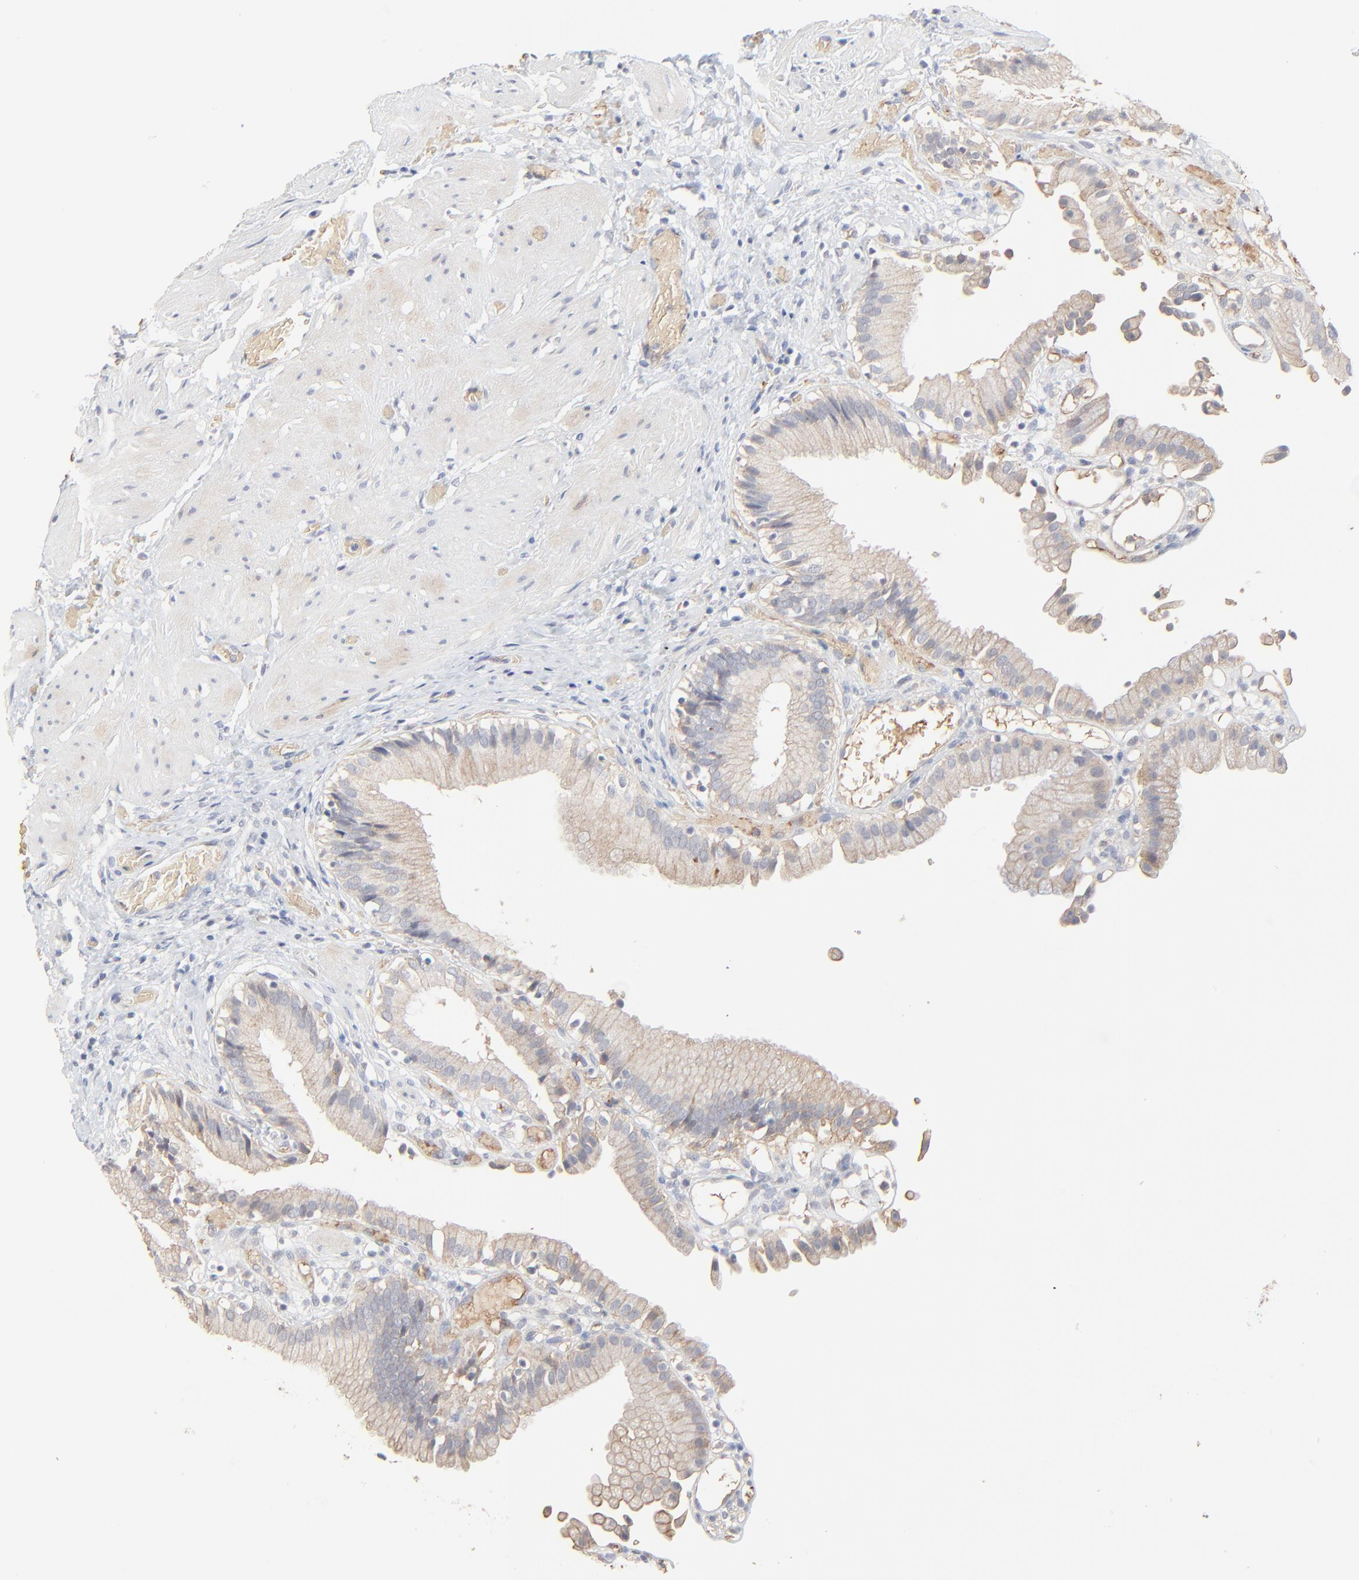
{"staining": {"intensity": "weak", "quantity": ">75%", "location": "cytoplasmic/membranous"}, "tissue": "gallbladder", "cell_type": "Glandular cells", "image_type": "normal", "snomed": [{"axis": "morphology", "description": "Normal tissue, NOS"}, {"axis": "topography", "description": "Gallbladder"}], "caption": "IHC image of normal gallbladder stained for a protein (brown), which demonstrates low levels of weak cytoplasmic/membranous expression in about >75% of glandular cells.", "gene": "FANCB", "patient": {"sex": "male", "age": 65}}